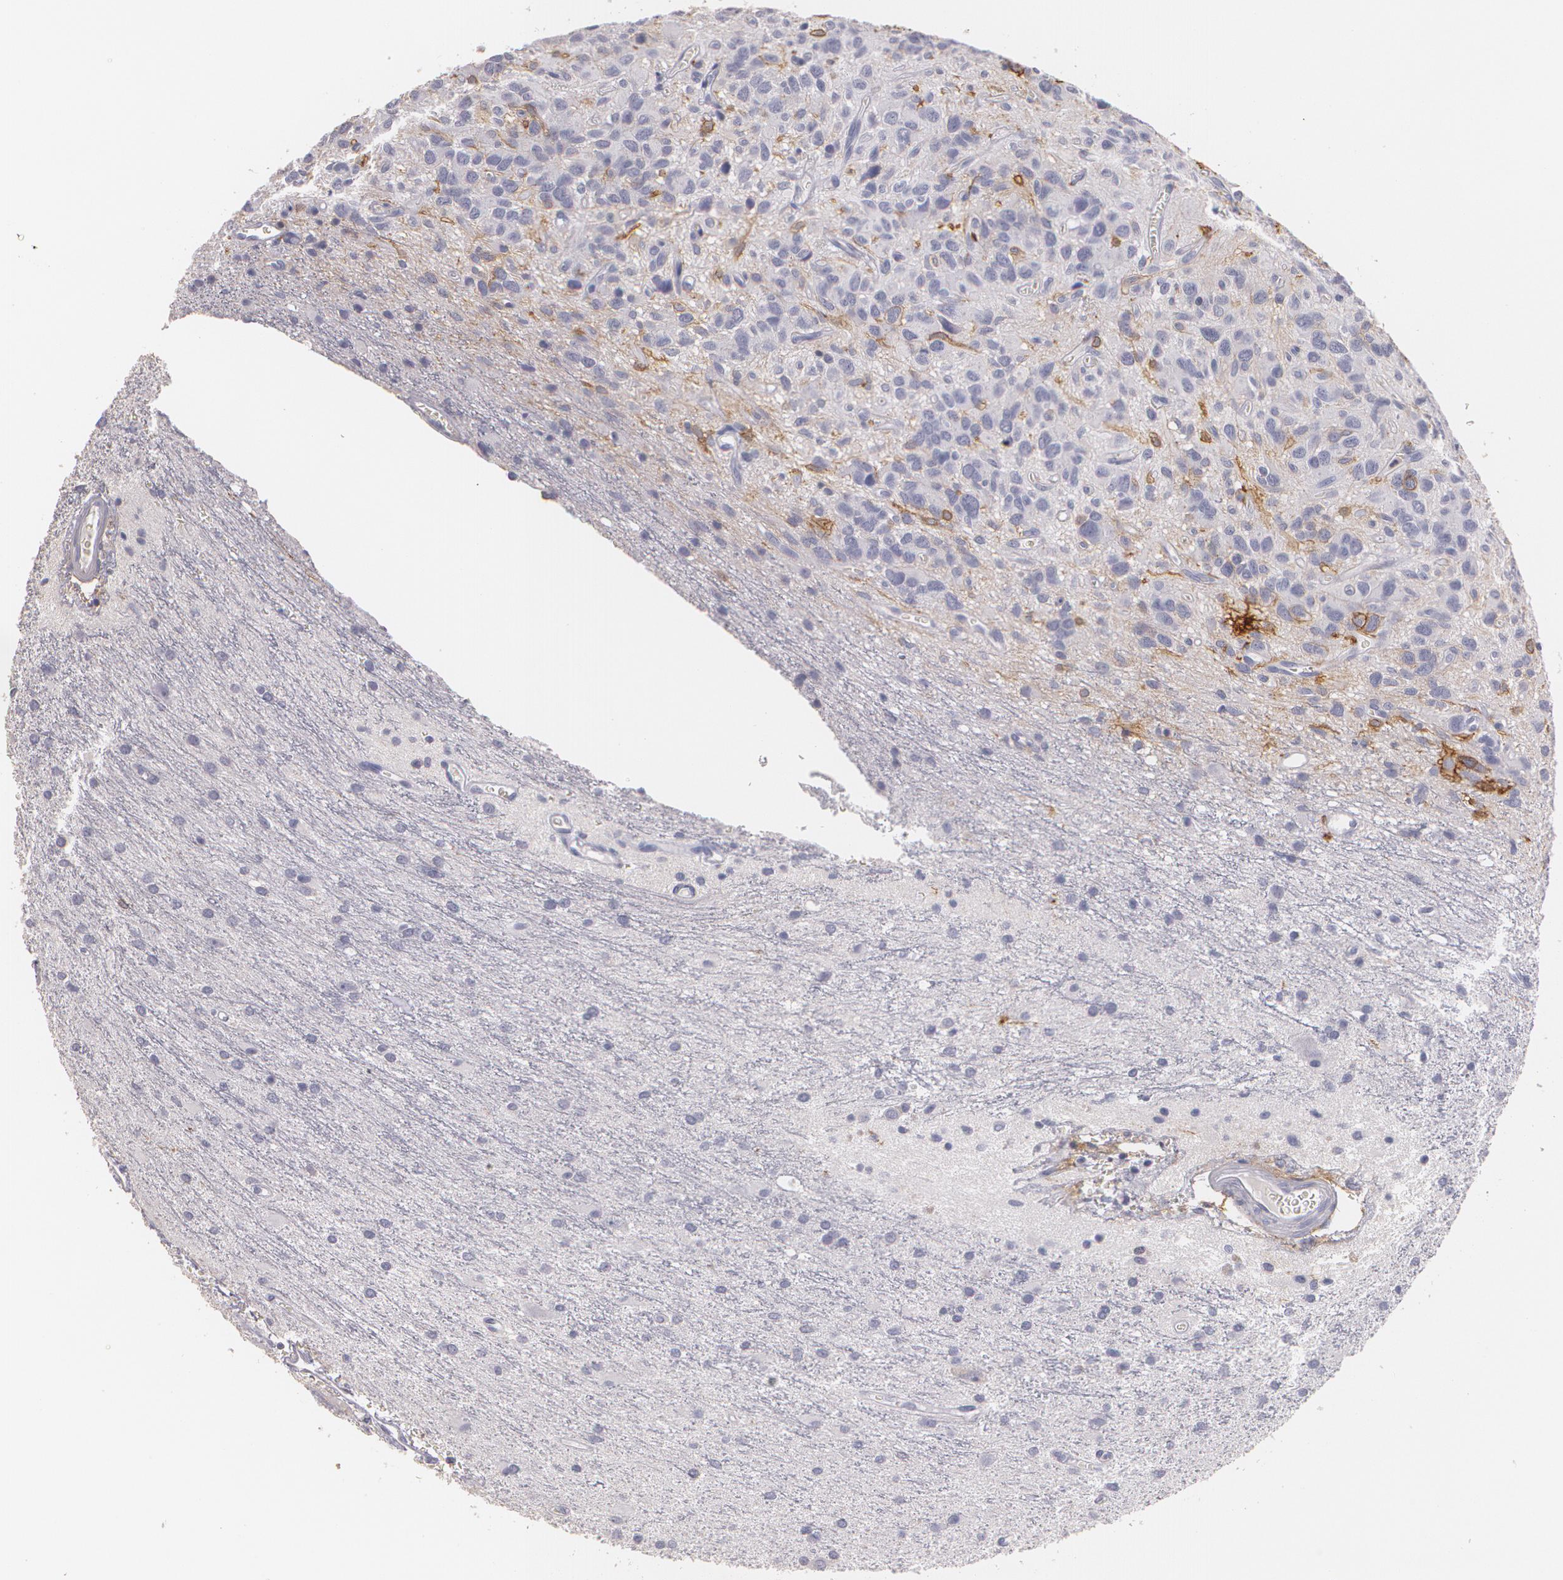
{"staining": {"intensity": "strong", "quantity": "<25%", "location": "cytoplasmic/membranous"}, "tissue": "glioma", "cell_type": "Tumor cells", "image_type": "cancer", "snomed": [{"axis": "morphology", "description": "Glioma, malignant, Low grade"}, {"axis": "topography", "description": "Brain"}], "caption": "This micrograph demonstrates malignant glioma (low-grade) stained with immunohistochemistry (IHC) to label a protein in brown. The cytoplasmic/membranous of tumor cells show strong positivity for the protein. Nuclei are counter-stained blue.", "gene": "NGFR", "patient": {"sex": "female", "age": 15}}